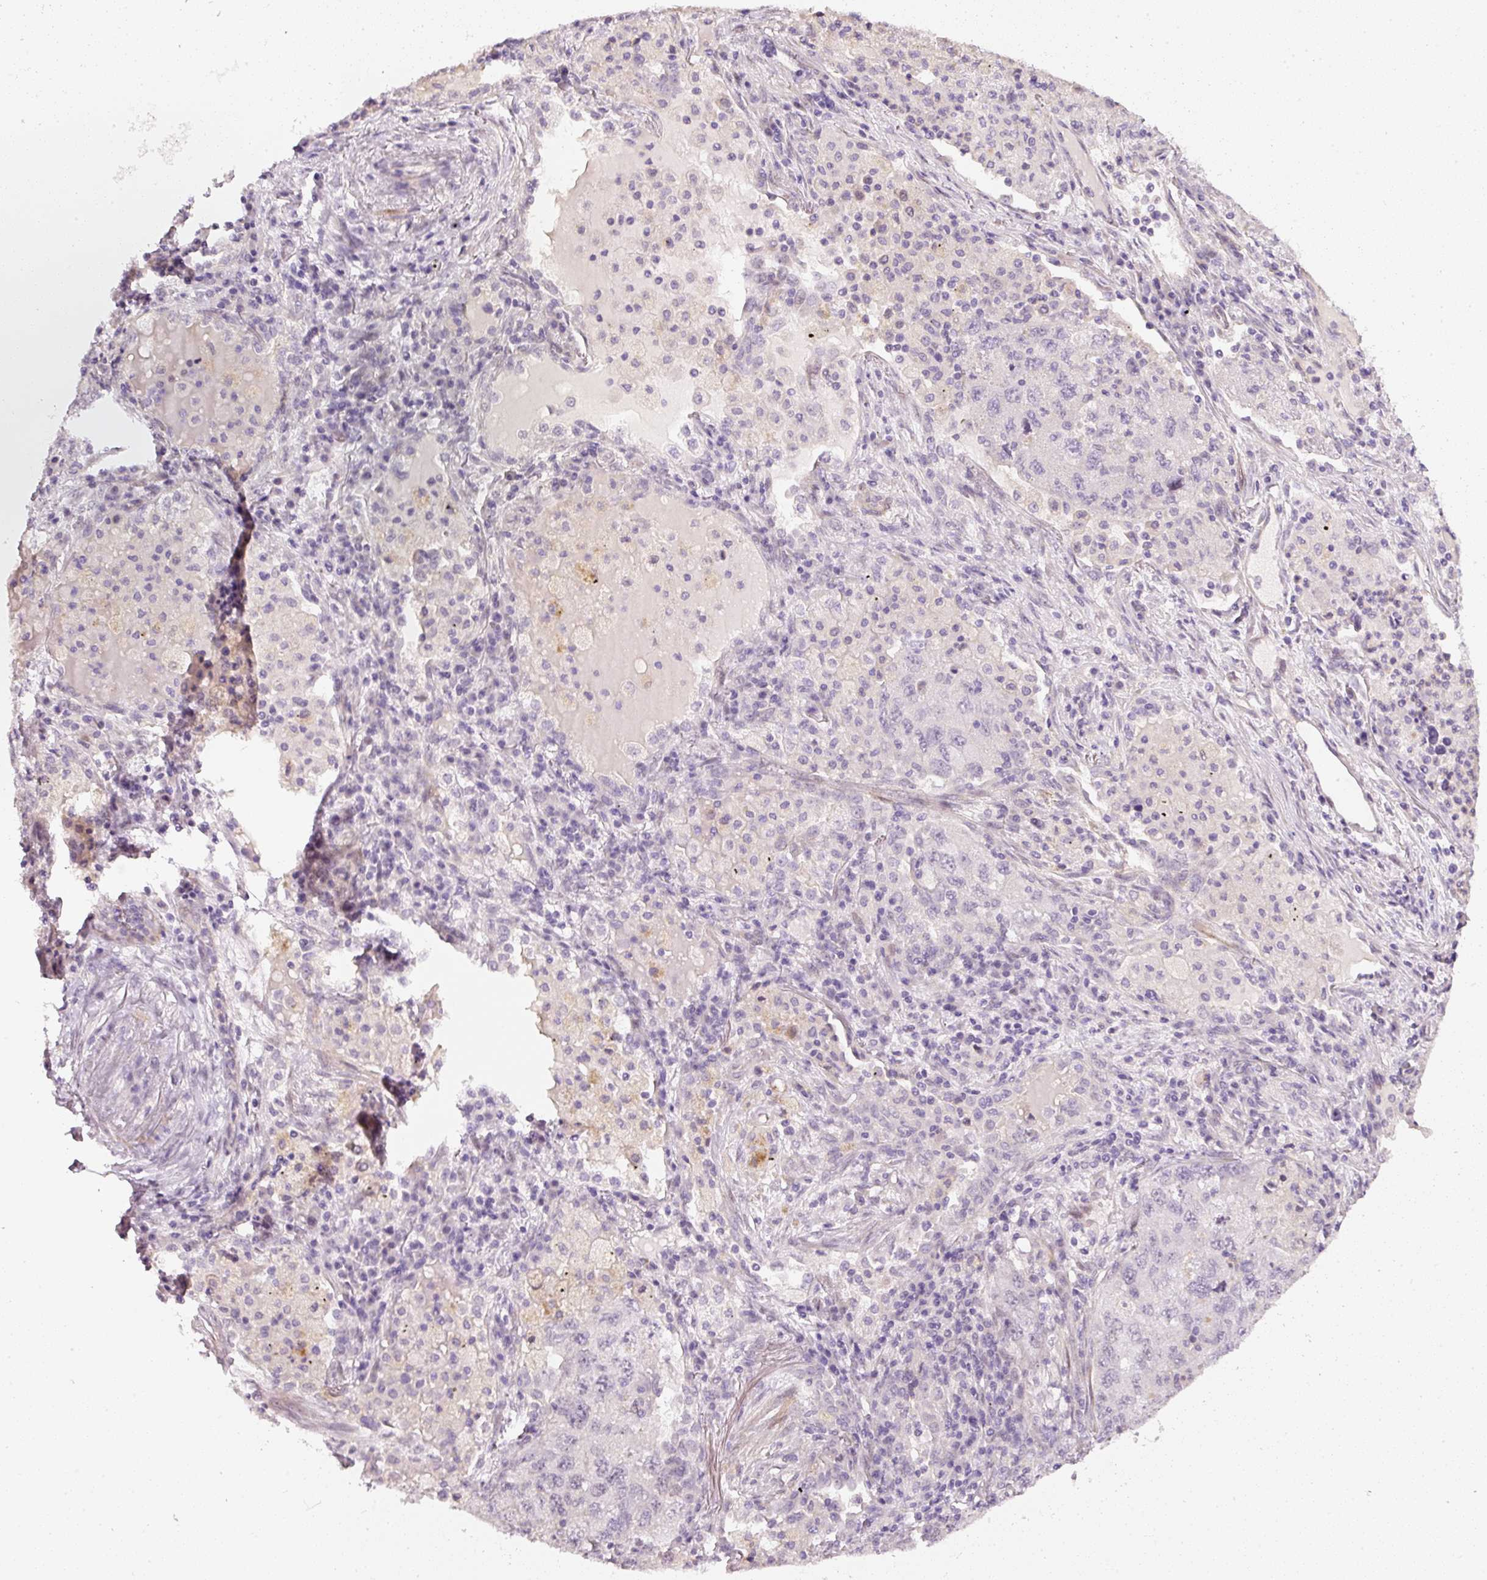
{"staining": {"intensity": "negative", "quantity": "none", "location": "none"}, "tissue": "lung cancer", "cell_type": "Tumor cells", "image_type": "cancer", "snomed": [{"axis": "morphology", "description": "Adenocarcinoma, NOS"}, {"axis": "topography", "description": "Lung"}], "caption": "DAB (3,3'-diaminobenzidine) immunohistochemical staining of human lung cancer displays no significant staining in tumor cells. (Stains: DAB IHC with hematoxylin counter stain, Microscopy: brightfield microscopy at high magnification).", "gene": "TOGARAM1", "patient": {"sex": "female", "age": 57}}